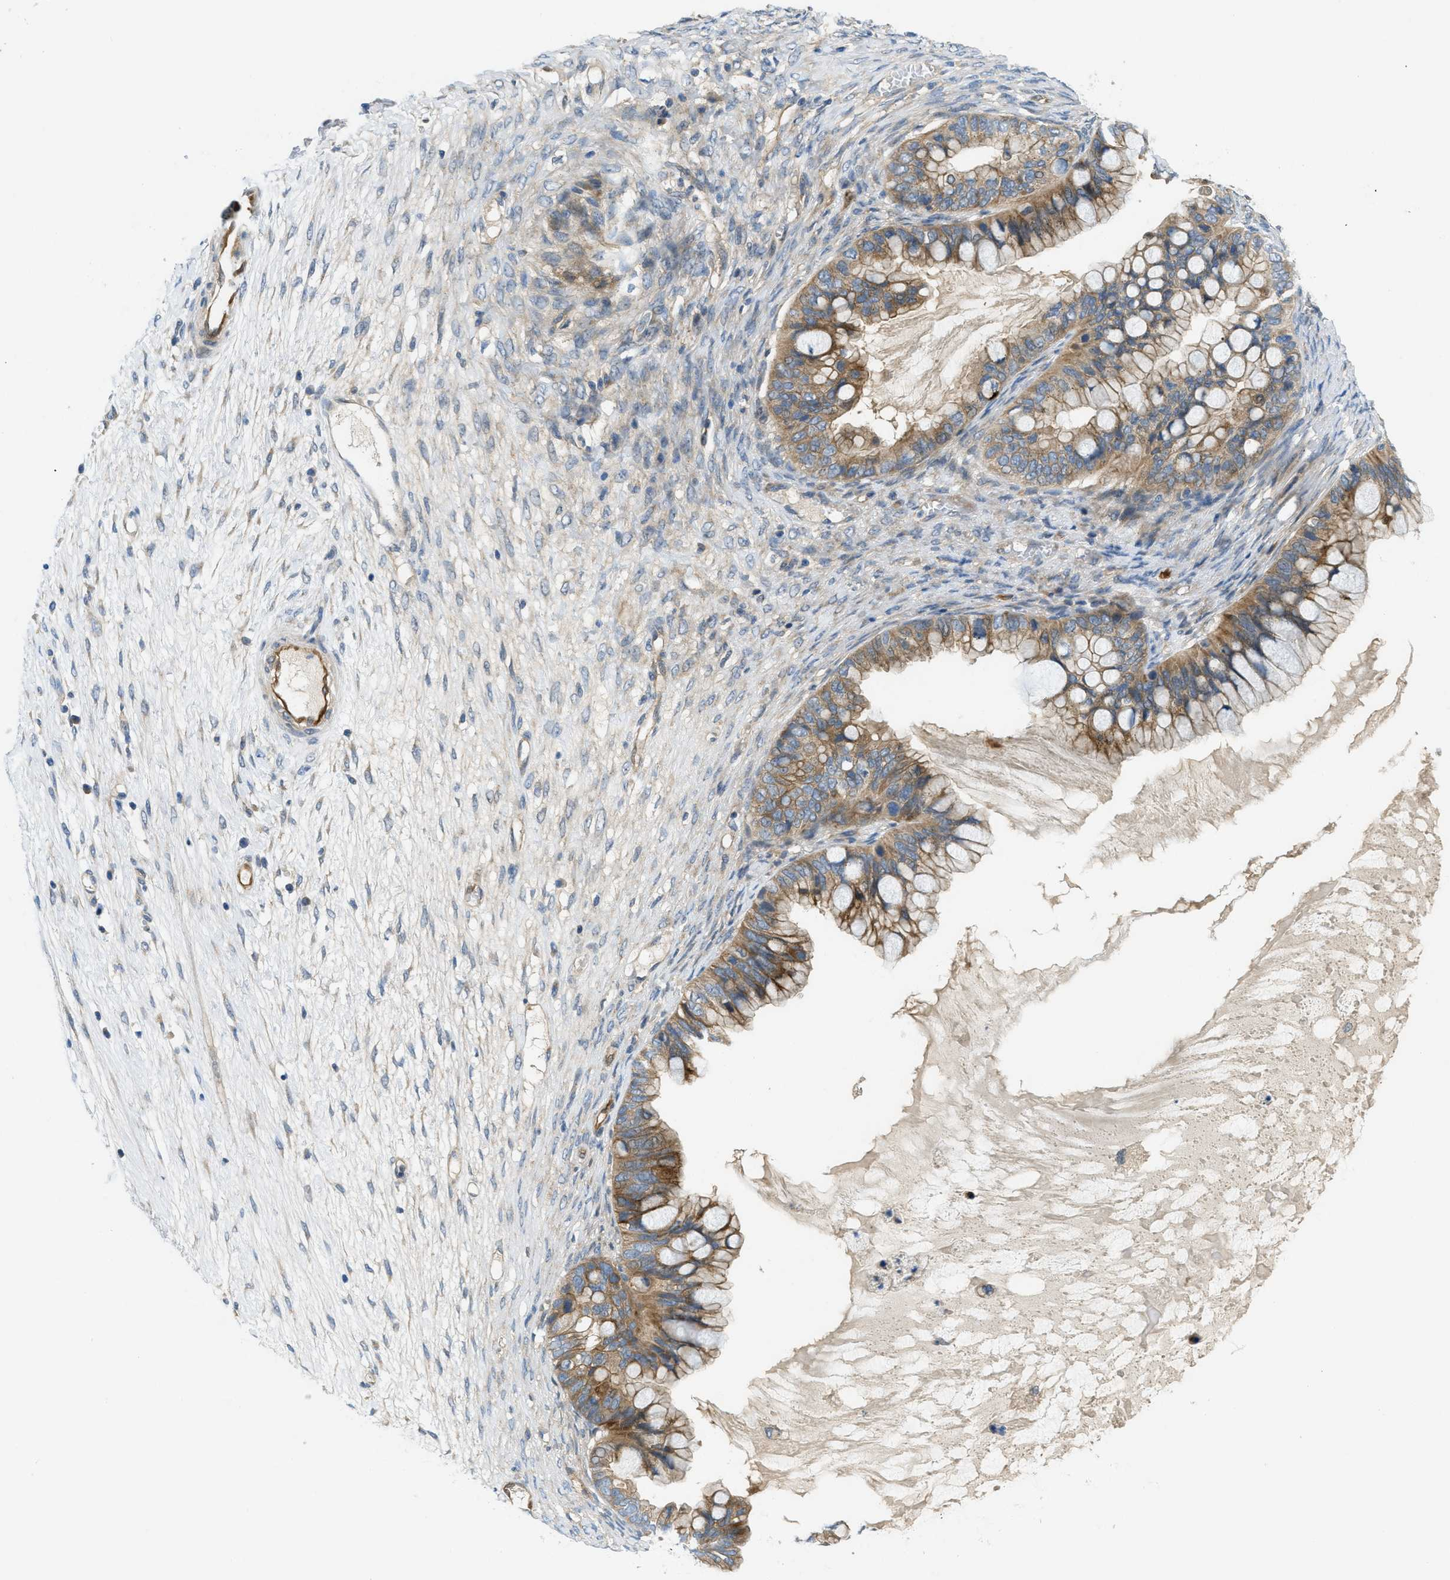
{"staining": {"intensity": "moderate", "quantity": ">75%", "location": "cytoplasmic/membranous"}, "tissue": "ovarian cancer", "cell_type": "Tumor cells", "image_type": "cancer", "snomed": [{"axis": "morphology", "description": "Cystadenocarcinoma, mucinous, NOS"}, {"axis": "topography", "description": "Ovary"}], "caption": "Brown immunohistochemical staining in human ovarian cancer shows moderate cytoplasmic/membranous expression in approximately >75% of tumor cells.", "gene": "RIPK2", "patient": {"sex": "female", "age": 80}}